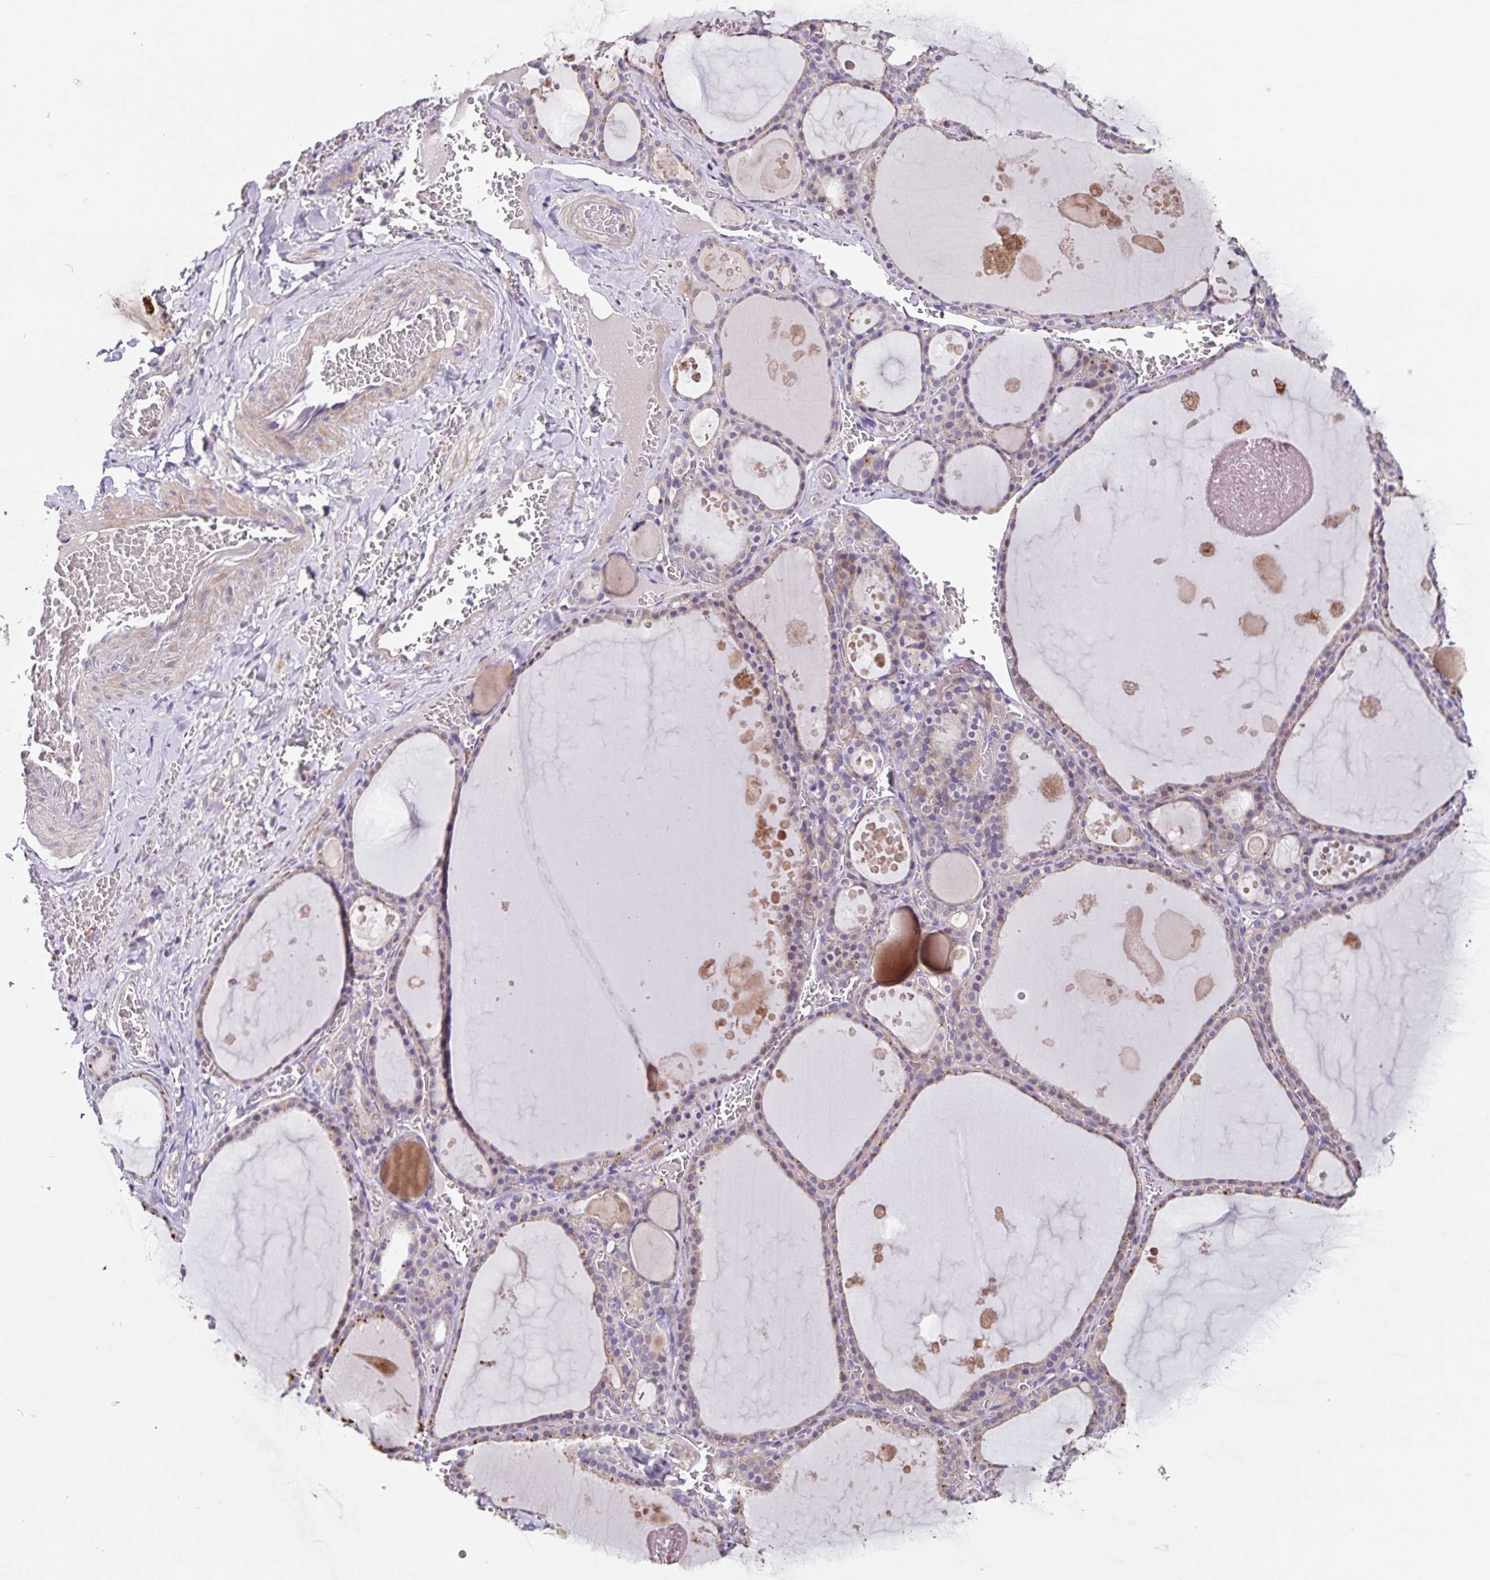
{"staining": {"intensity": "moderate", "quantity": "25%-75%", "location": "cytoplasmic/membranous"}, "tissue": "thyroid gland", "cell_type": "Glandular cells", "image_type": "normal", "snomed": [{"axis": "morphology", "description": "Normal tissue, NOS"}, {"axis": "topography", "description": "Thyroid gland"}], "caption": "Thyroid gland stained with DAB (3,3'-diaminobenzidine) IHC displays medium levels of moderate cytoplasmic/membranous staining in approximately 25%-75% of glandular cells.", "gene": "FBXL16", "patient": {"sex": "male", "age": 56}}